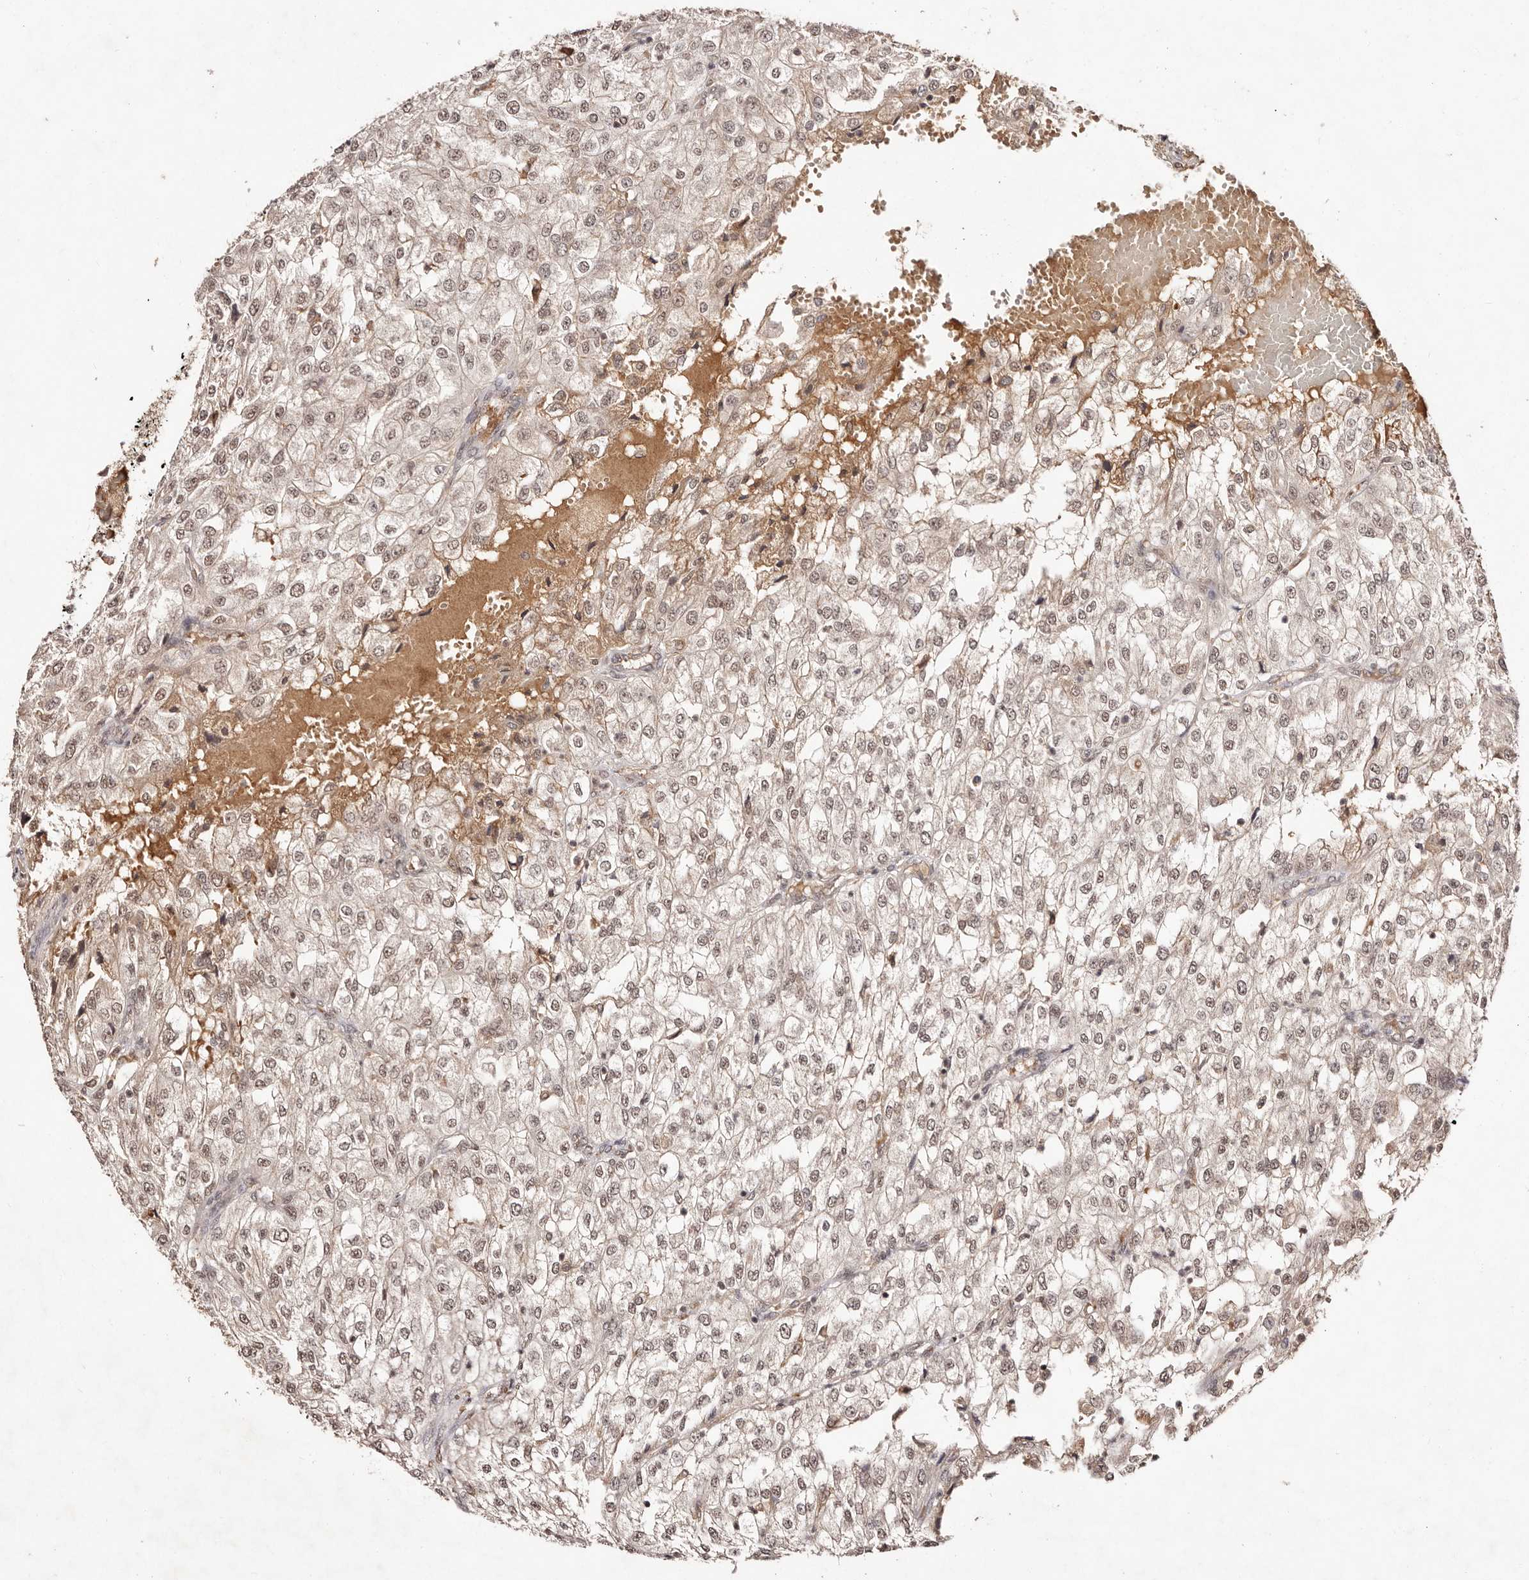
{"staining": {"intensity": "weak", "quantity": ">75%", "location": "nuclear"}, "tissue": "renal cancer", "cell_type": "Tumor cells", "image_type": "cancer", "snomed": [{"axis": "morphology", "description": "Adenocarcinoma, NOS"}, {"axis": "topography", "description": "Kidney"}], "caption": "Immunohistochemistry (IHC) of renal cancer (adenocarcinoma) demonstrates low levels of weak nuclear staining in about >75% of tumor cells.", "gene": "BICRAL", "patient": {"sex": "female", "age": 54}}